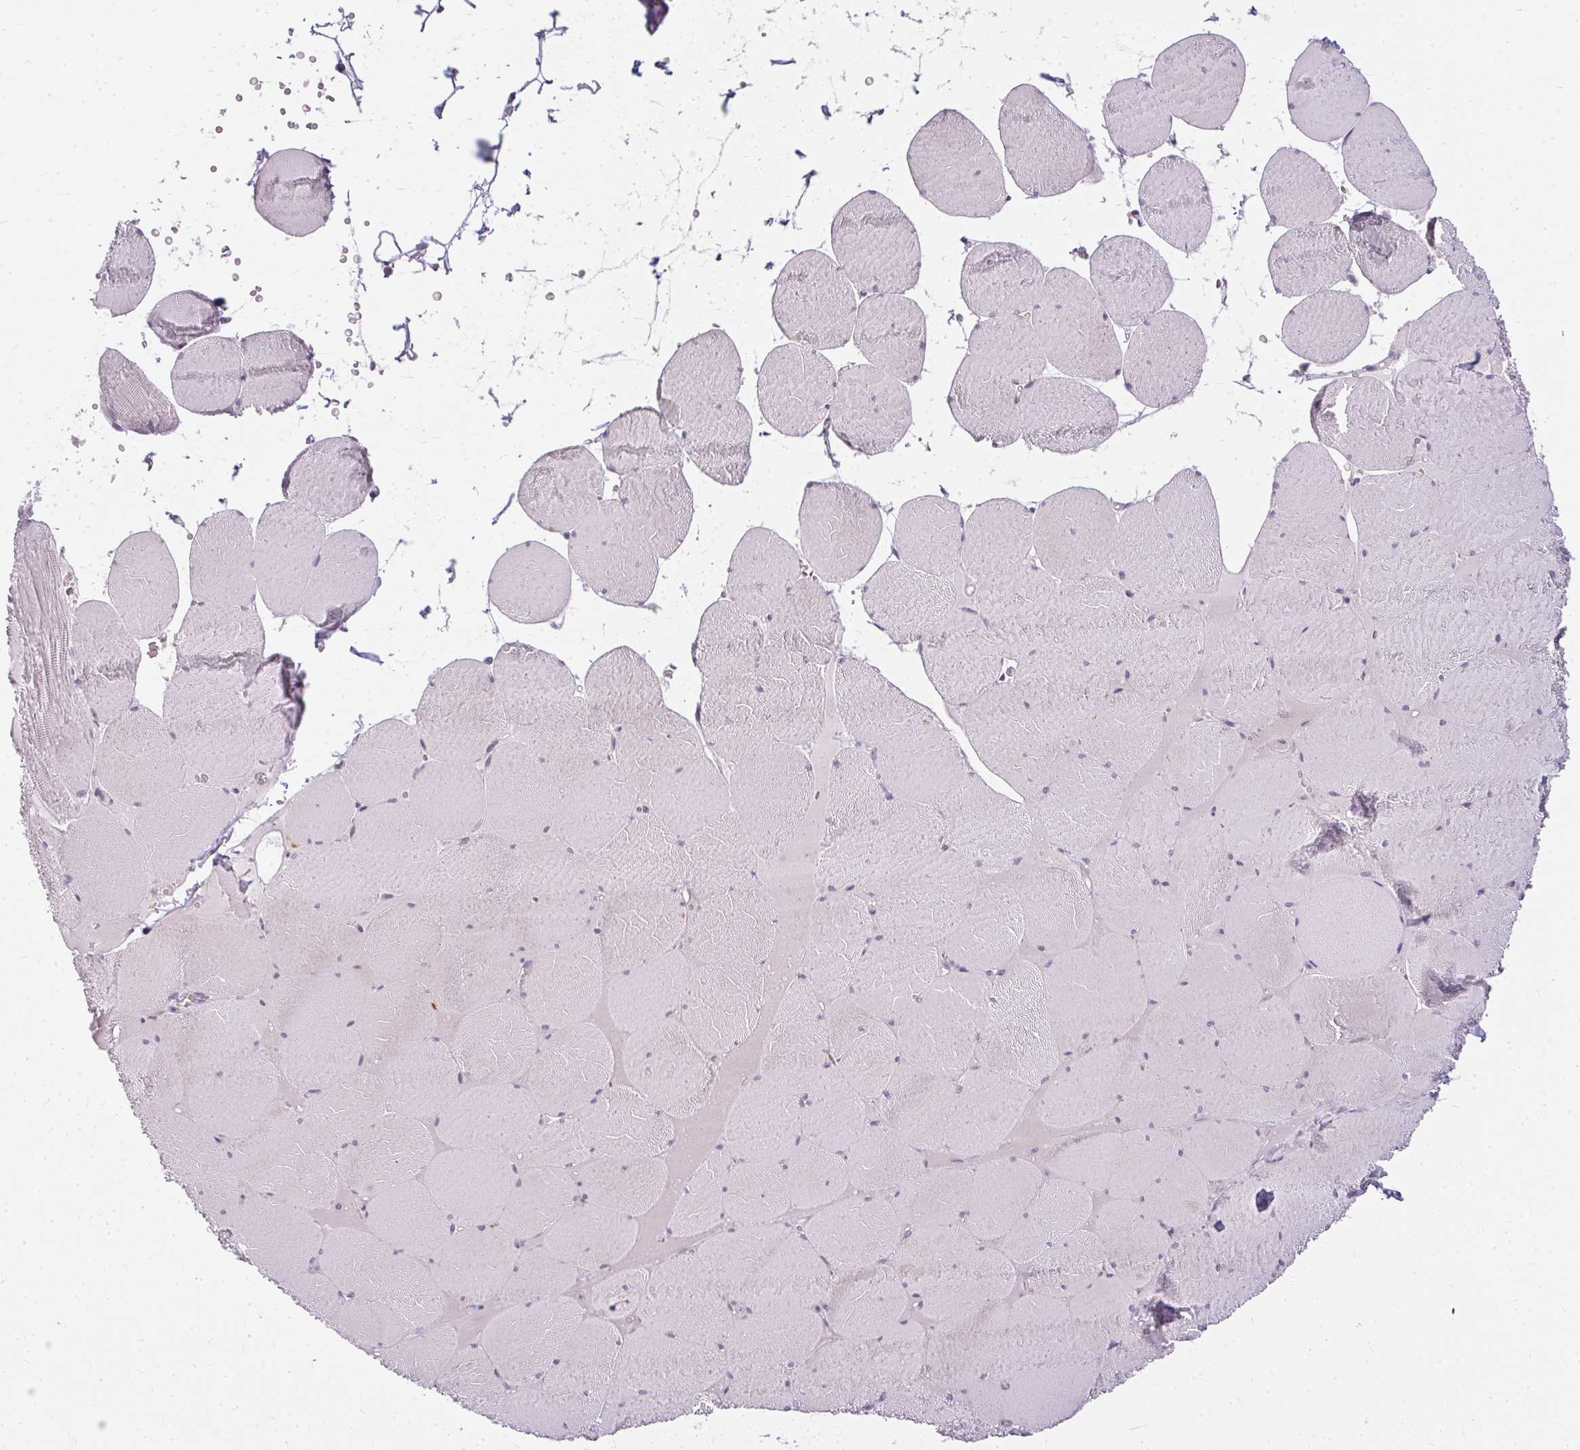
{"staining": {"intensity": "negative", "quantity": "none", "location": "none"}, "tissue": "skeletal muscle", "cell_type": "Myocytes", "image_type": "normal", "snomed": [{"axis": "morphology", "description": "Normal tissue, NOS"}, {"axis": "topography", "description": "Skeletal muscle"}, {"axis": "topography", "description": "Head-Neck"}], "caption": "Immunohistochemistry (IHC) of normal skeletal muscle reveals no staining in myocytes.", "gene": "ZFYVE26", "patient": {"sex": "male", "age": 66}}